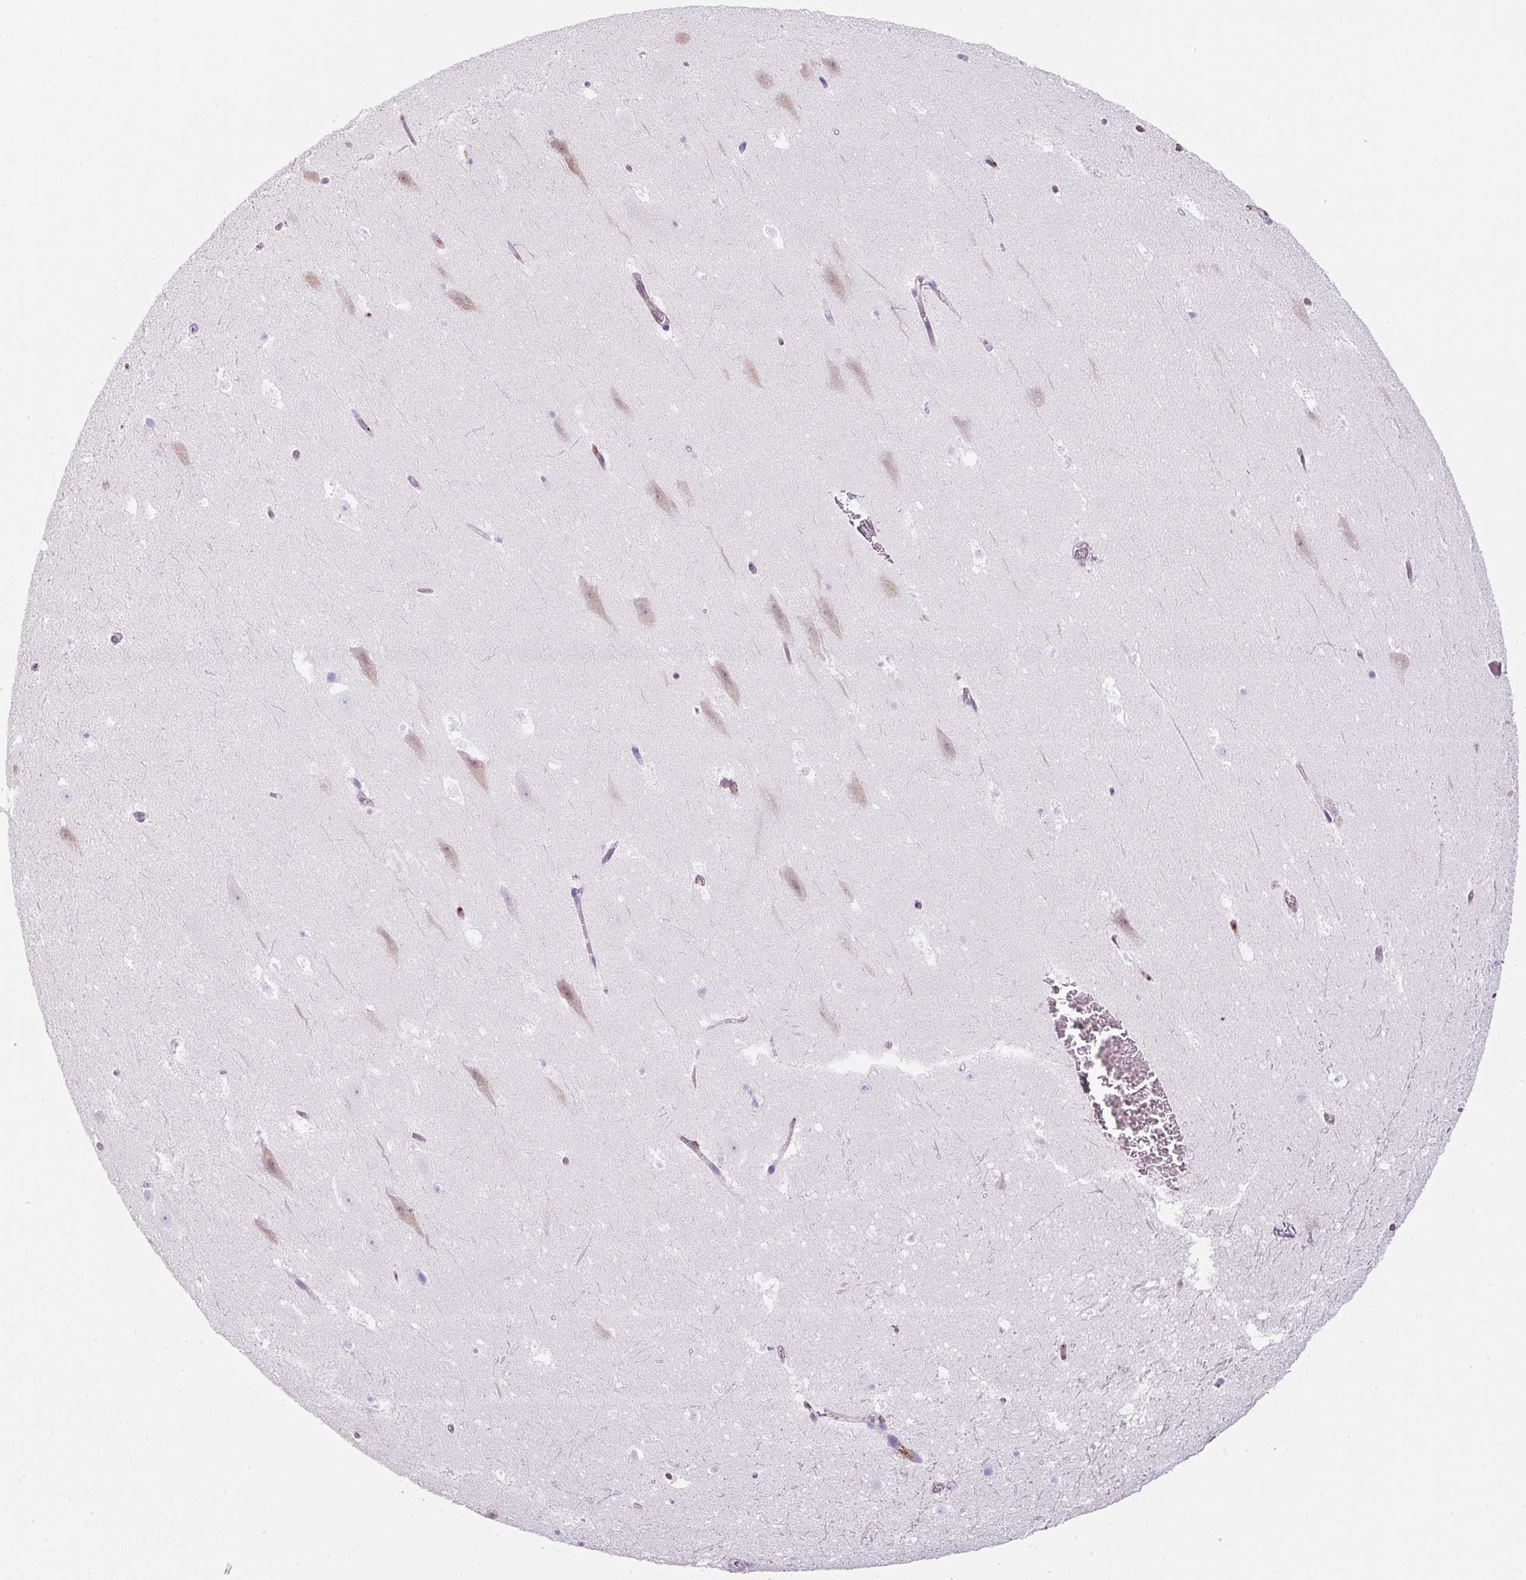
{"staining": {"intensity": "moderate", "quantity": "<25%", "location": "nuclear"}, "tissue": "hippocampus", "cell_type": "Glial cells", "image_type": "normal", "snomed": [{"axis": "morphology", "description": "Normal tissue, NOS"}, {"axis": "topography", "description": "Hippocampus"}], "caption": "DAB (3,3'-diaminobenzidine) immunohistochemical staining of benign human hippocampus displays moderate nuclear protein staining in approximately <25% of glial cells.", "gene": "APOA1", "patient": {"sex": "female", "age": 42}}